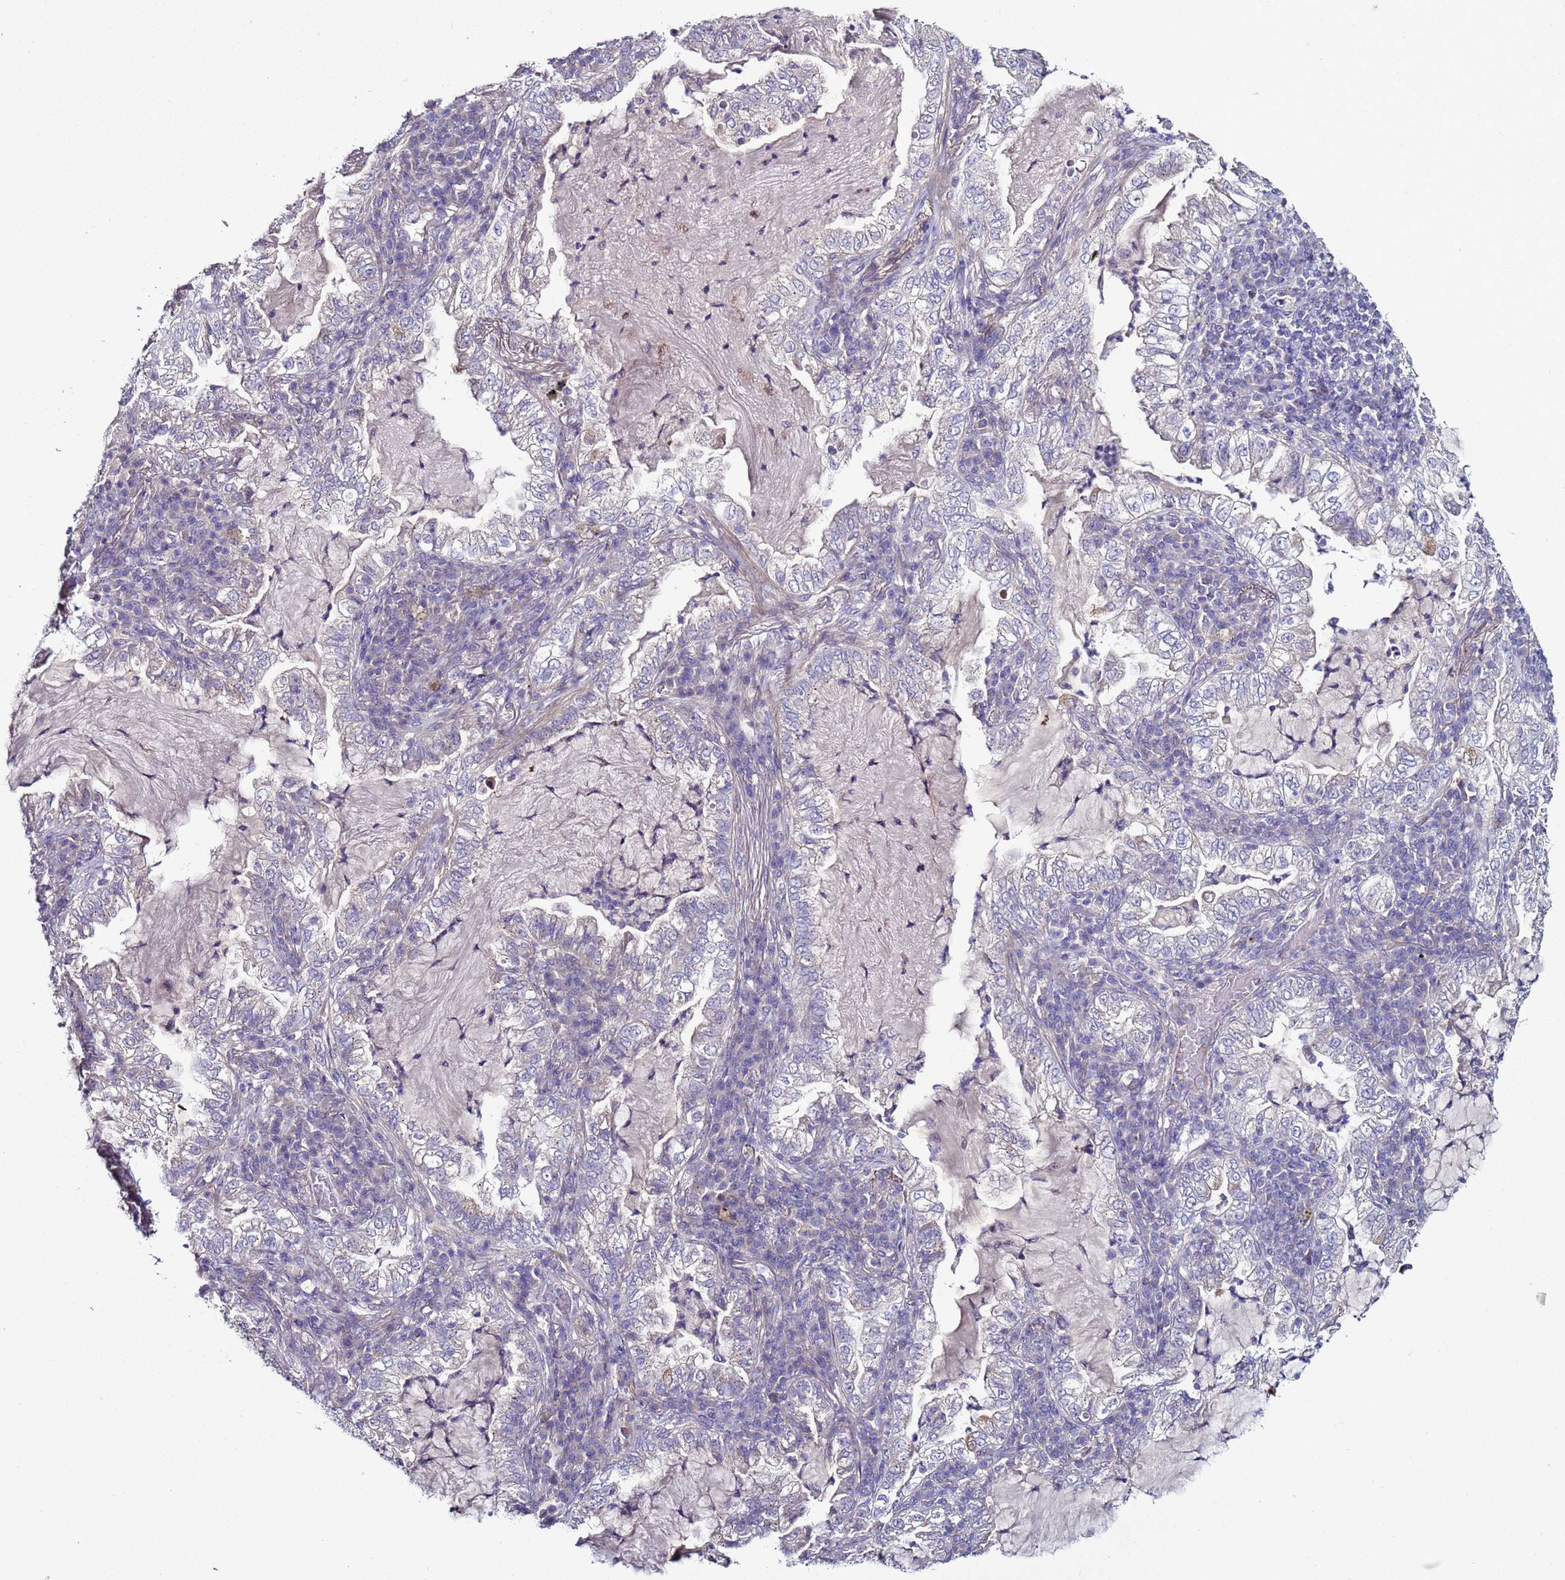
{"staining": {"intensity": "negative", "quantity": "none", "location": "none"}, "tissue": "lung cancer", "cell_type": "Tumor cells", "image_type": "cancer", "snomed": [{"axis": "morphology", "description": "Adenocarcinoma, NOS"}, {"axis": "topography", "description": "Lung"}], "caption": "Tumor cells show no significant positivity in lung cancer. (Brightfield microscopy of DAB IHC at high magnification).", "gene": "RABL2B", "patient": {"sex": "female", "age": 73}}